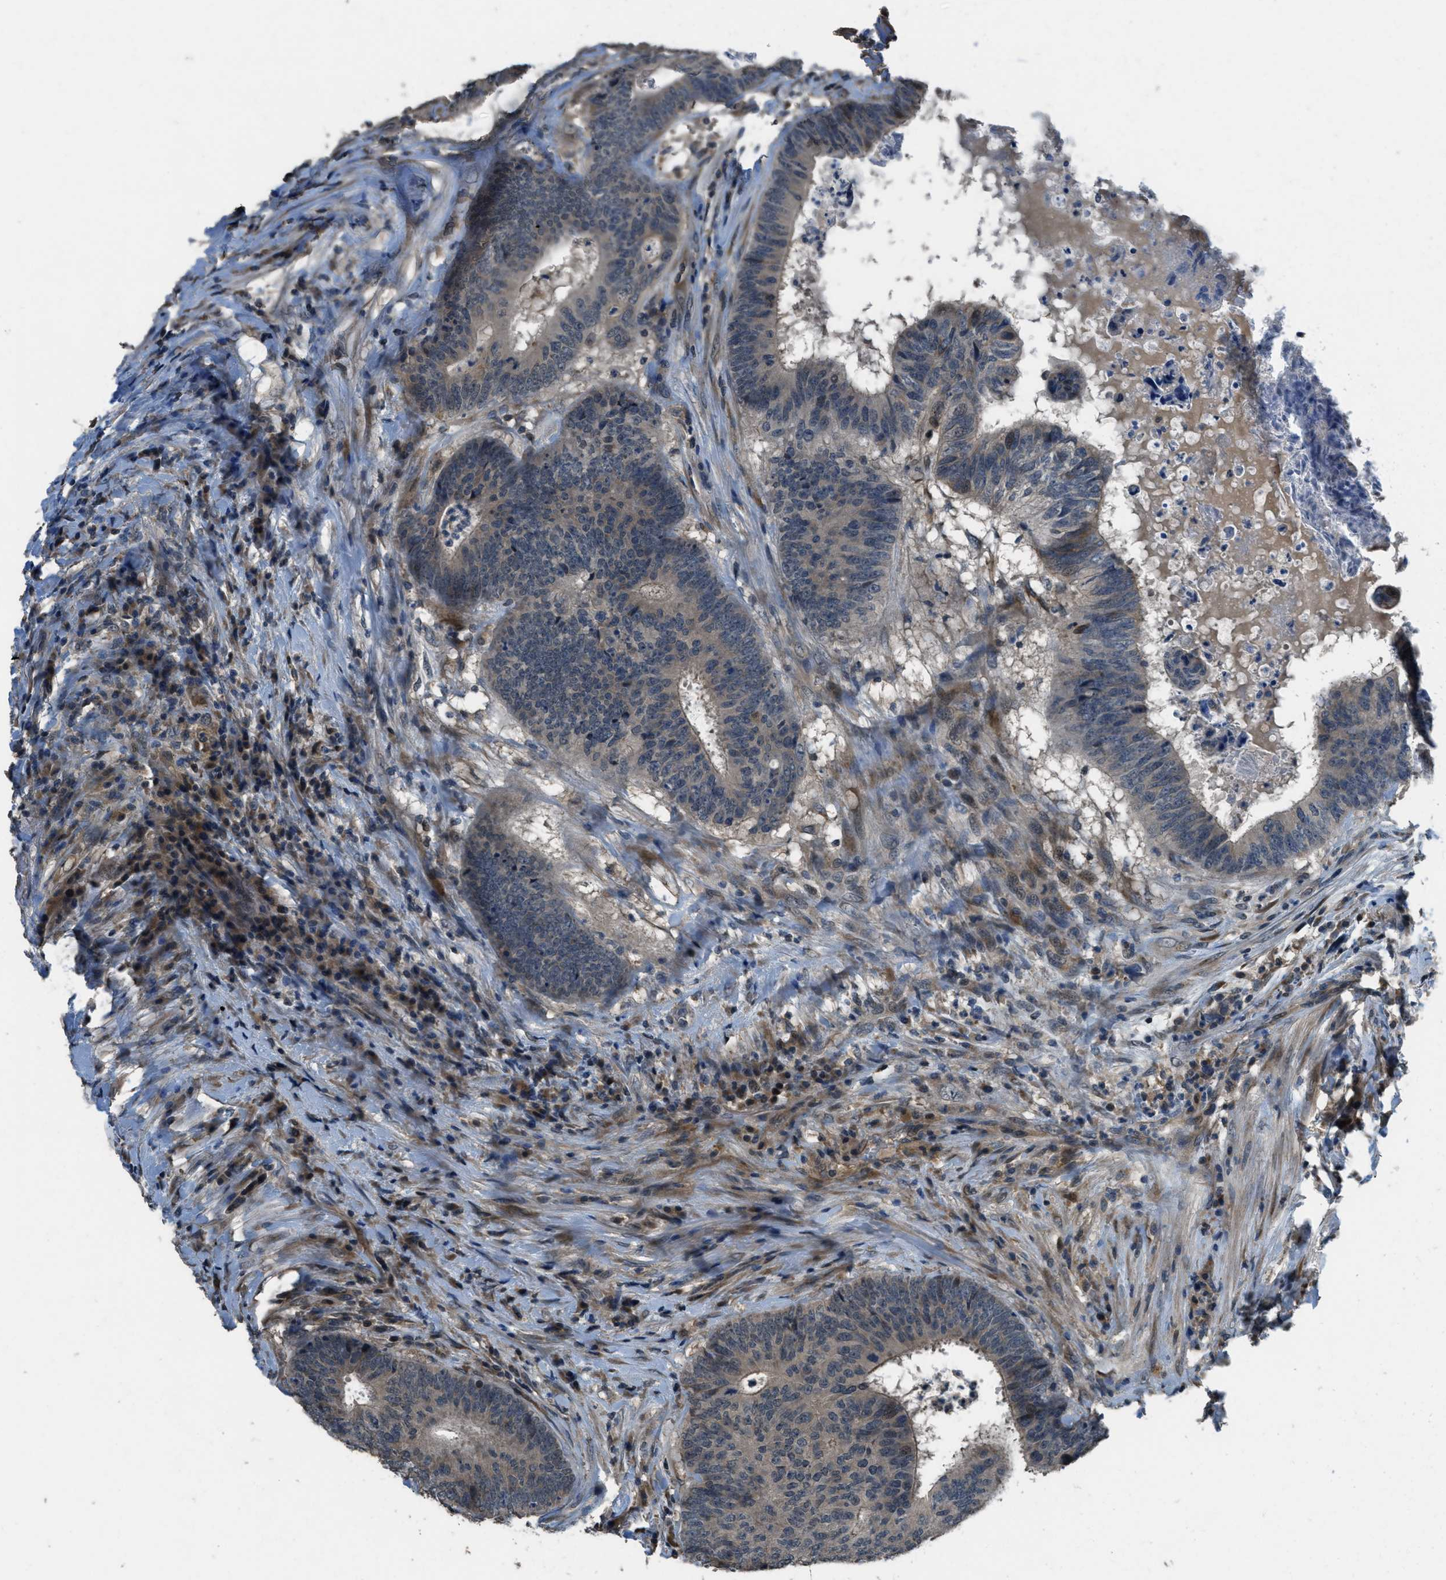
{"staining": {"intensity": "strong", "quantity": "<25%", "location": "nuclear"}, "tissue": "colorectal cancer", "cell_type": "Tumor cells", "image_type": "cancer", "snomed": [{"axis": "morphology", "description": "Adenocarcinoma, NOS"}, {"axis": "topography", "description": "Rectum"}], "caption": "Brown immunohistochemical staining in colorectal cancer (adenocarcinoma) displays strong nuclear positivity in about <25% of tumor cells.", "gene": "NAT1", "patient": {"sex": "male", "age": 72}}